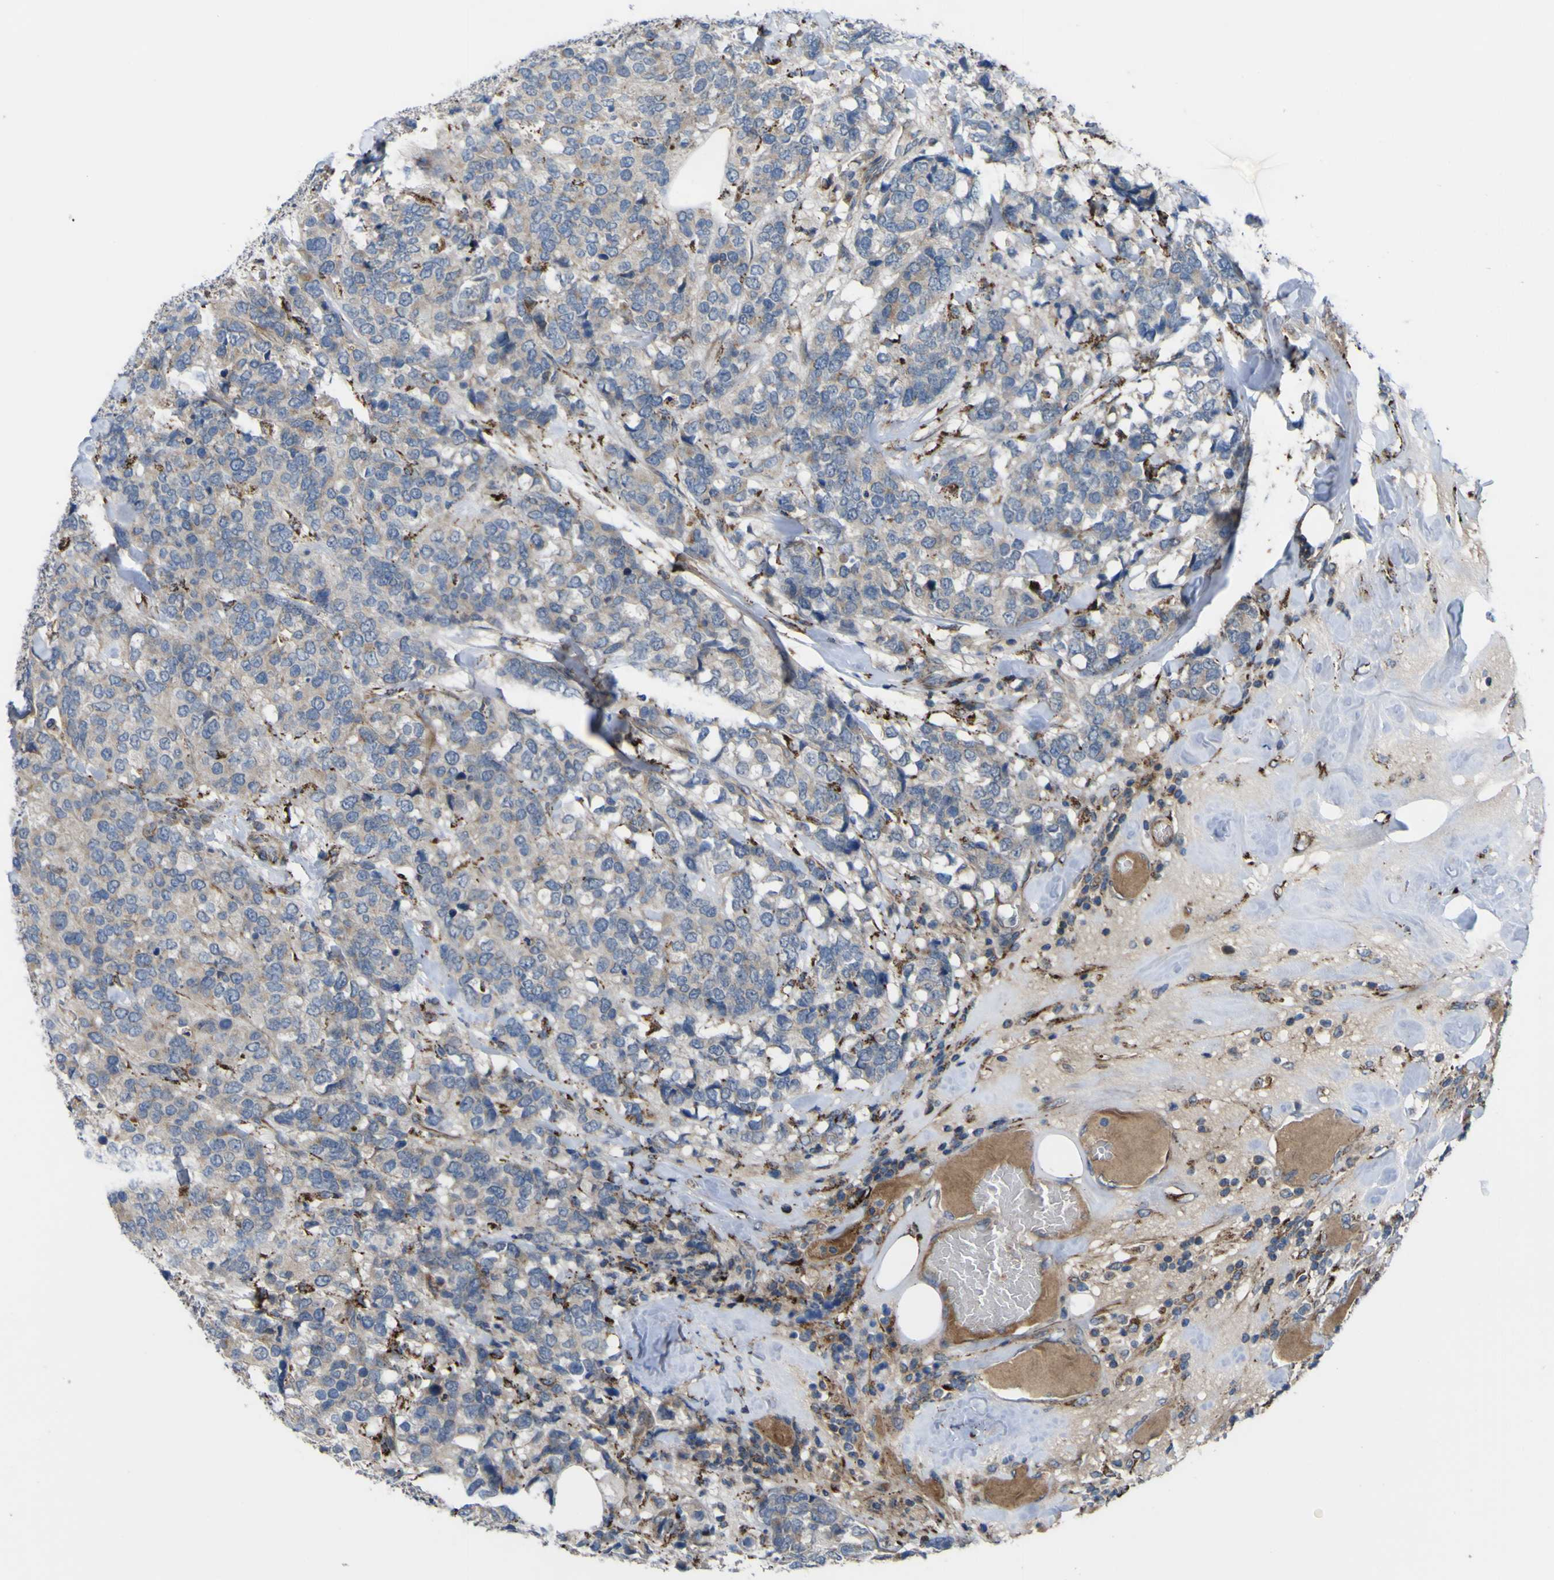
{"staining": {"intensity": "weak", "quantity": "<25%", "location": "cytoplasmic/membranous"}, "tissue": "breast cancer", "cell_type": "Tumor cells", "image_type": "cancer", "snomed": [{"axis": "morphology", "description": "Lobular carcinoma"}, {"axis": "topography", "description": "Breast"}], "caption": "Breast cancer (lobular carcinoma) was stained to show a protein in brown. There is no significant expression in tumor cells.", "gene": "GPLD1", "patient": {"sex": "female", "age": 59}}